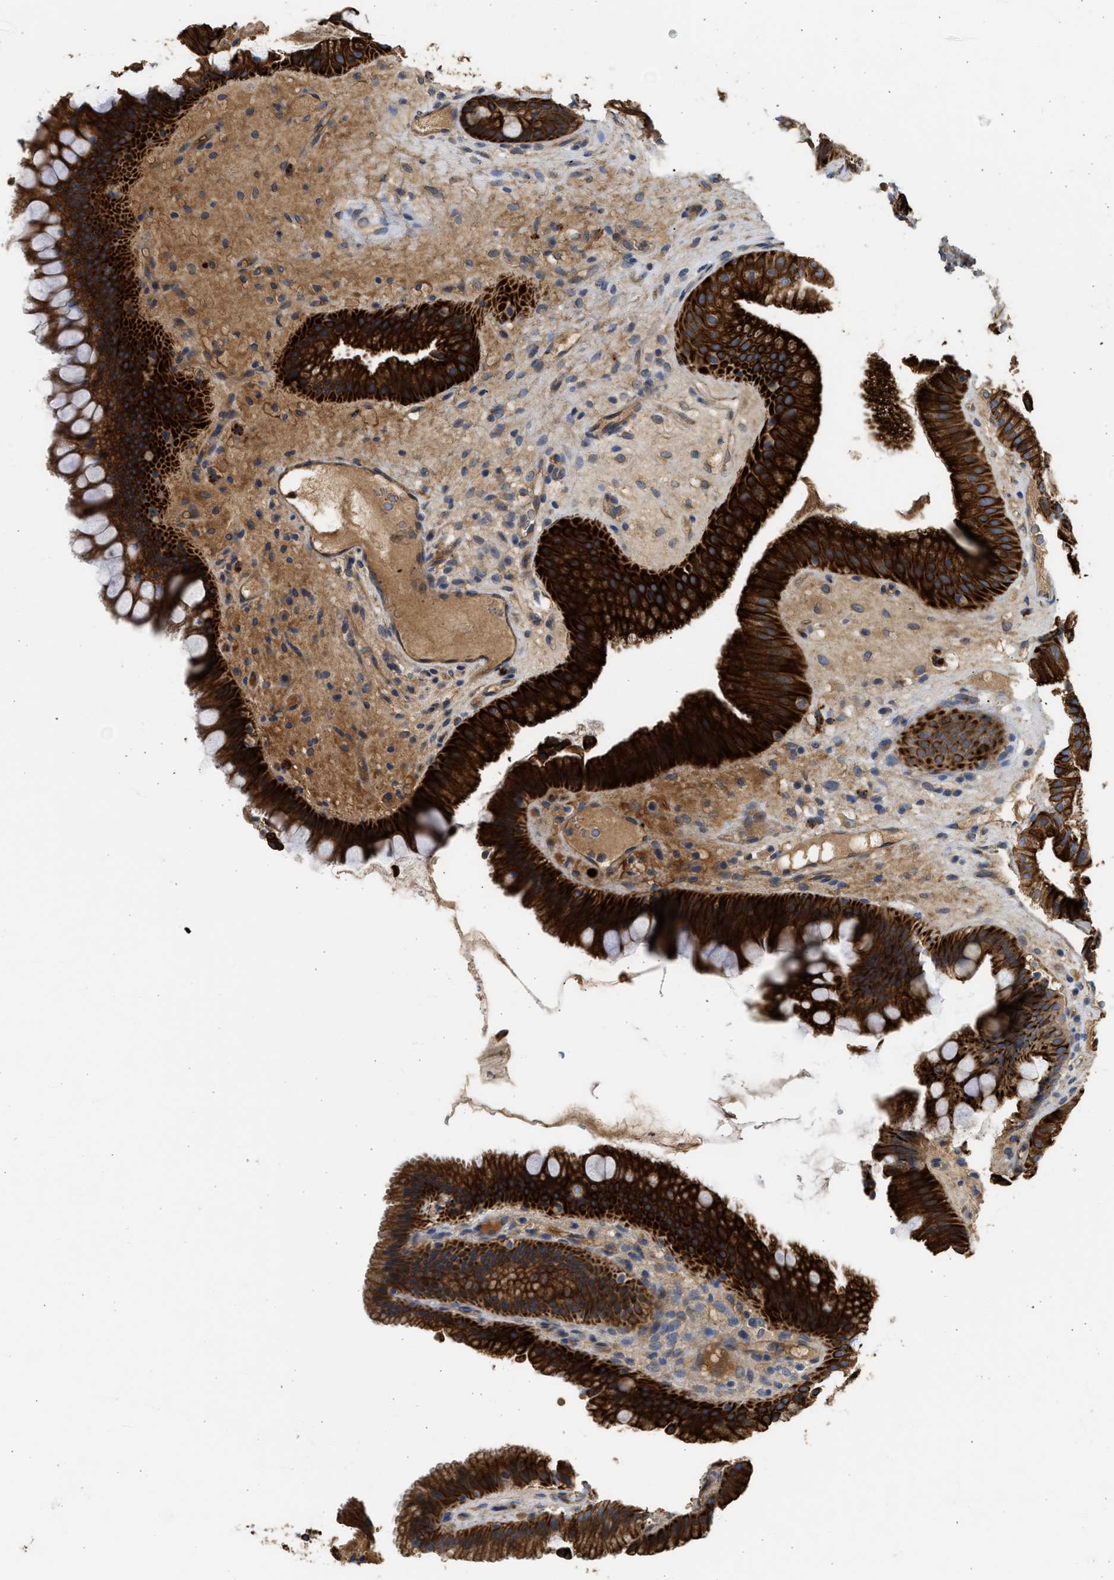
{"staining": {"intensity": "strong", "quantity": ">75%", "location": "cytoplasmic/membranous"}, "tissue": "gallbladder", "cell_type": "Glandular cells", "image_type": "normal", "snomed": [{"axis": "morphology", "description": "Normal tissue, NOS"}, {"axis": "topography", "description": "Gallbladder"}], "caption": "Protein positivity by IHC exhibits strong cytoplasmic/membranous positivity in about >75% of glandular cells in normal gallbladder. (Stains: DAB in brown, nuclei in blue, Microscopy: brightfield microscopy at high magnification).", "gene": "CSRNP2", "patient": {"sex": "male", "age": 49}}